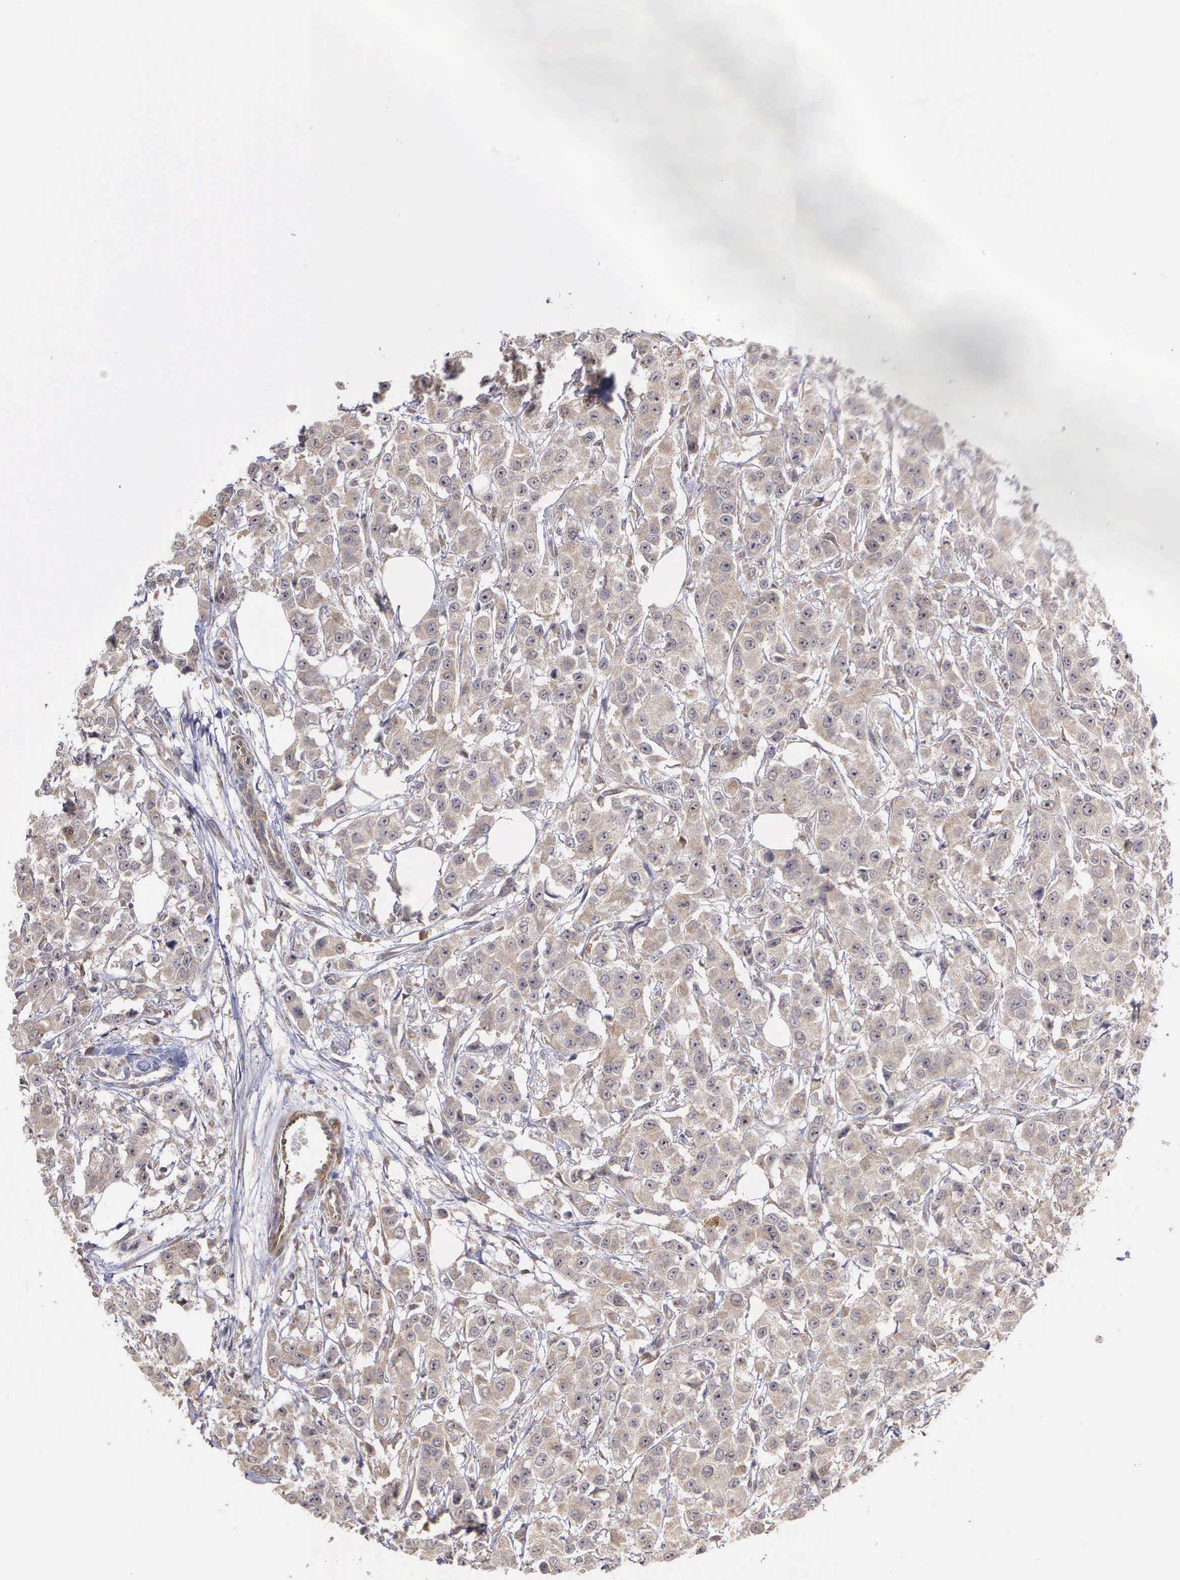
{"staining": {"intensity": "weak", "quantity": "25%-75%", "location": "cytoplasmic/membranous,nuclear"}, "tissue": "breast cancer", "cell_type": "Tumor cells", "image_type": "cancer", "snomed": [{"axis": "morphology", "description": "Duct carcinoma"}, {"axis": "topography", "description": "Breast"}], "caption": "Tumor cells exhibit low levels of weak cytoplasmic/membranous and nuclear expression in approximately 25%-75% of cells in human breast infiltrating ductal carcinoma.", "gene": "DNAJB7", "patient": {"sex": "female", "age": 58}}